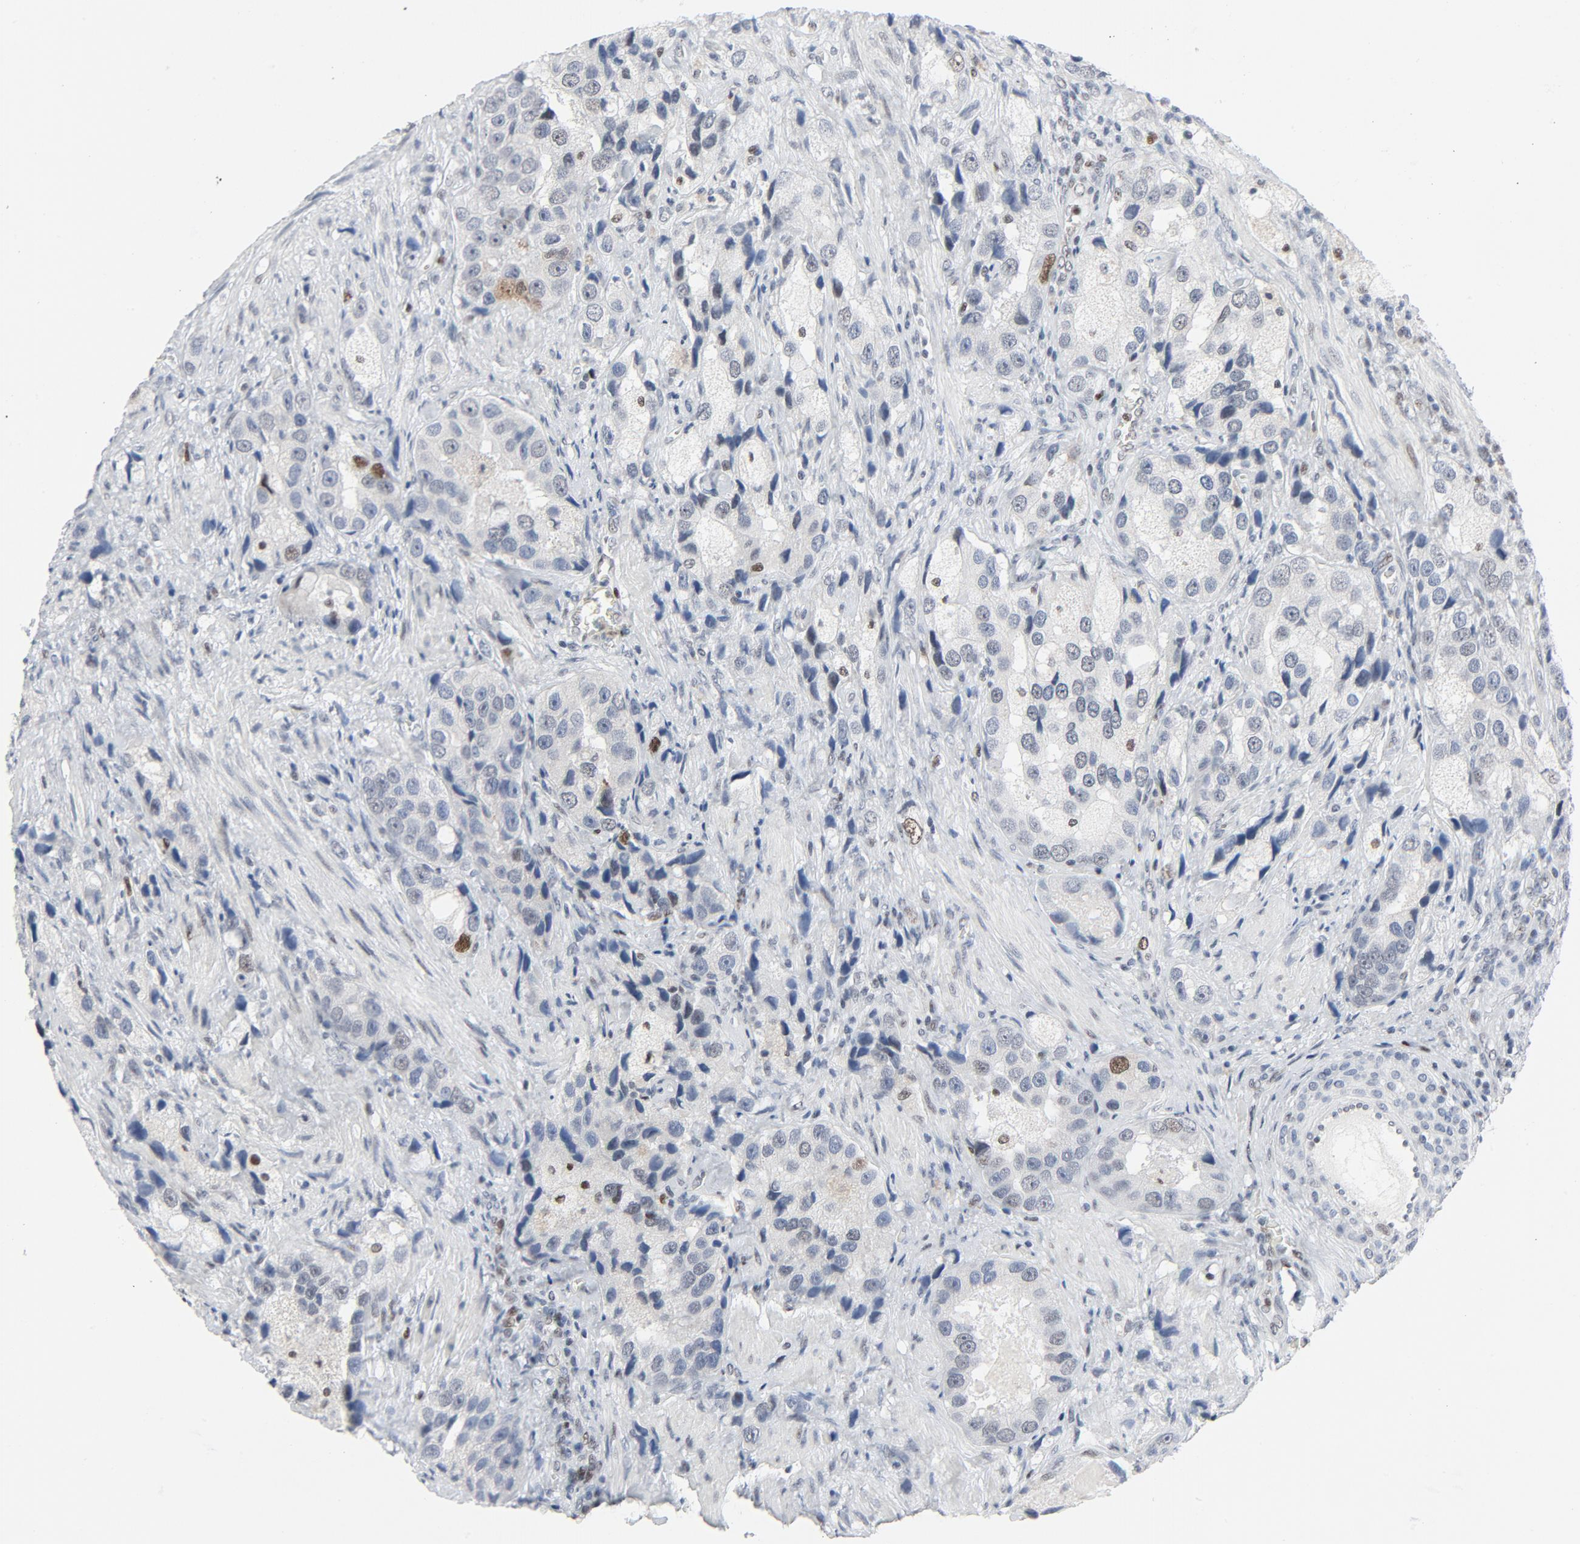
{"staining": {"intensity": "moderate", "quantity": "<25%", "location": "nuclear"}, "tissue": "prostate cancer", "cell_type": "Tumor cells", "image_type": "cancer", "snomed": [{"axis": "morphology", "description": "Adenocarcinoma, High grade"}, {"axis": "topography", "description": "Prostate"}], "caption": "An IHC micrograph of neoplastic tissue is shown. Protein staining in brown shows moderate nuclear positivity in prostate adenocarcinoma (high-grade) within tumor cells.", "gene": "POLD1", "patient": {"sex": "male", "age": 63}}